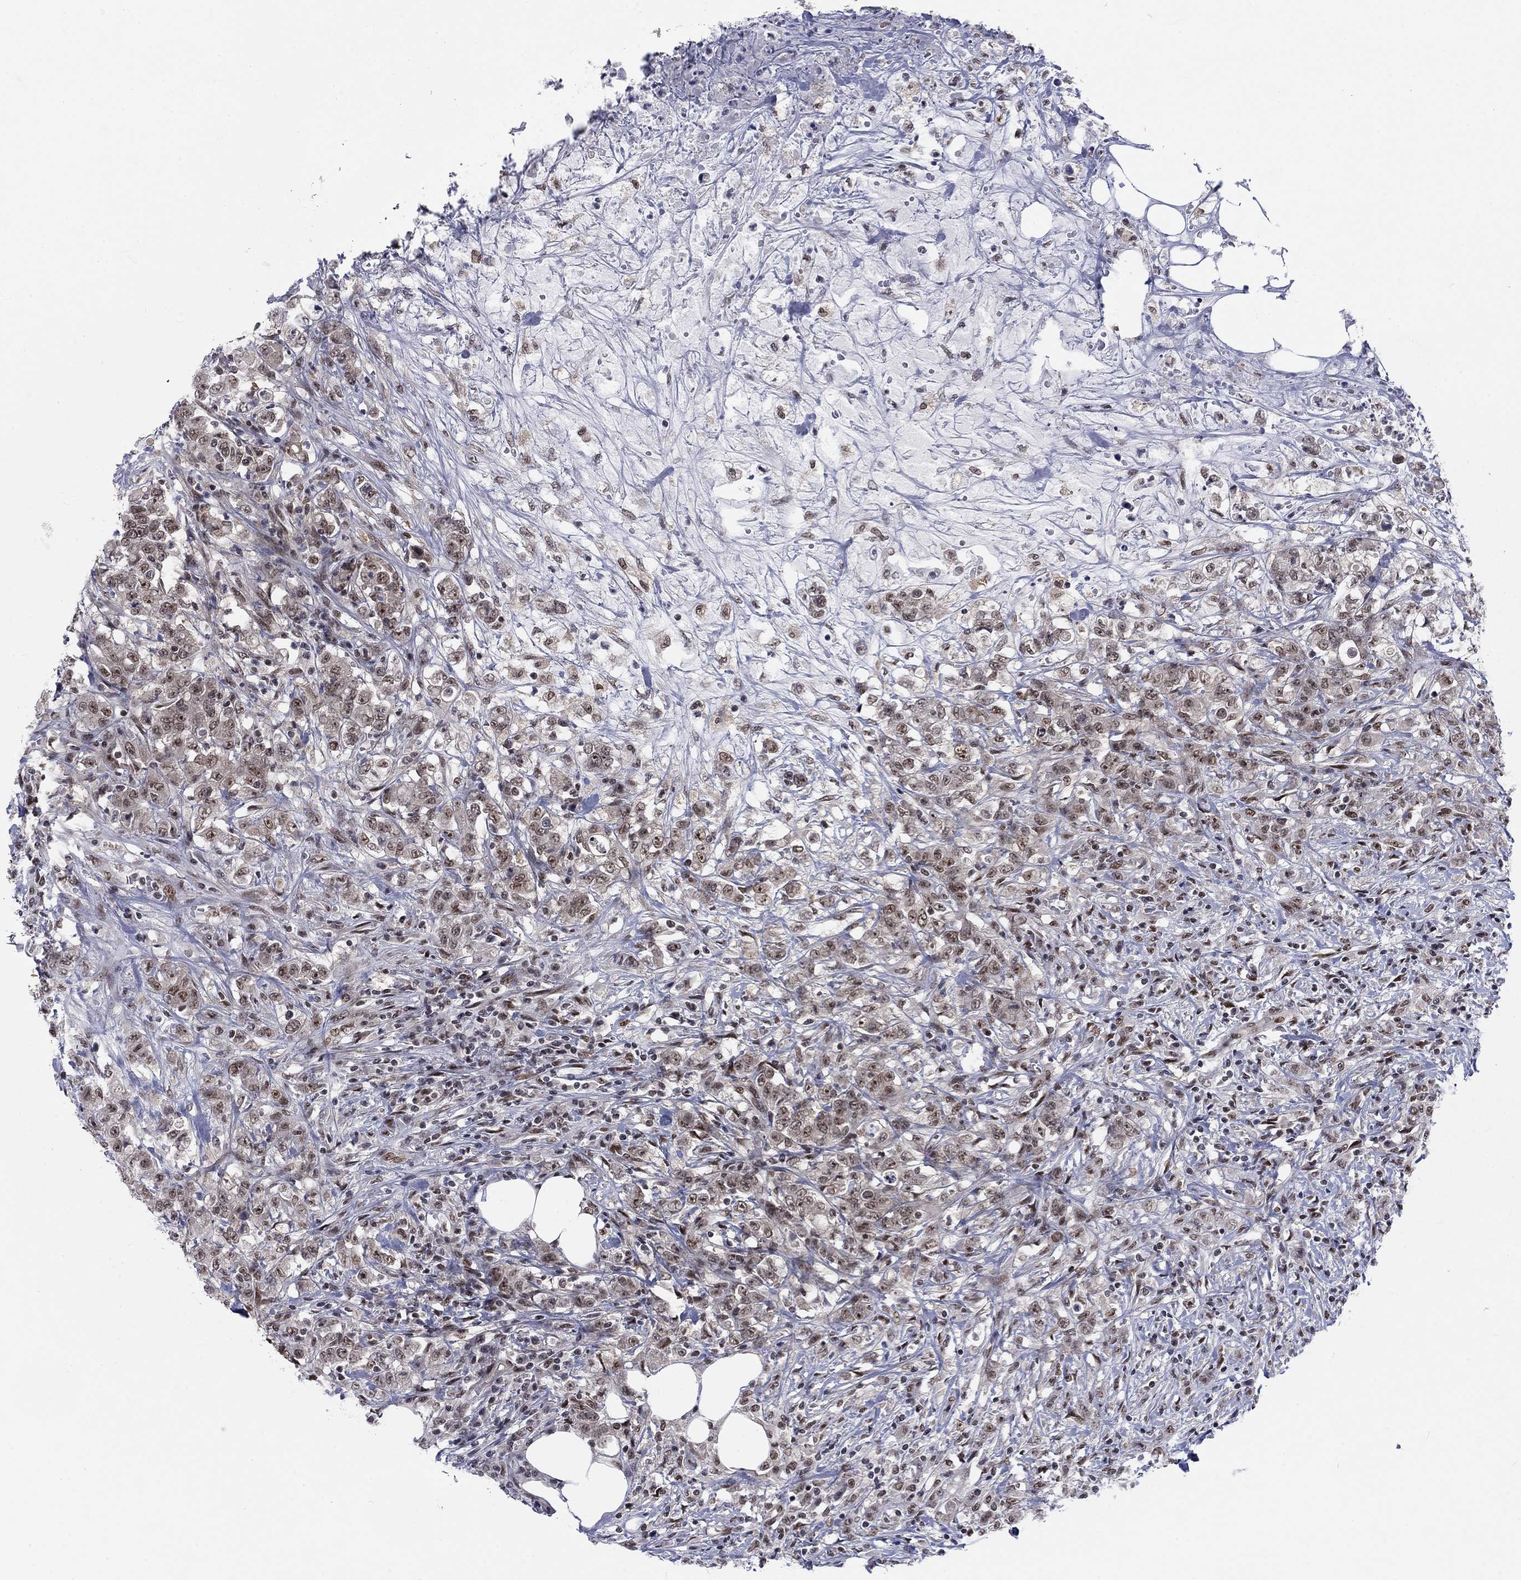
{"staining": {"intensity": "negative", "quantity": "none", "location": "none"}, "tissue": "colorectal cancer", "cell_type": "Tumor cells", "image_type": "cancer", "snomed": [{"axis": "morphology", "description": "Adenocarcinoma, NOS"}, {"axis": "topography", "description": "Colon"}], "caption": "An immunohistochemistry (IHC) micrograph of colorectal adenocarcinoma is shown. There is no staining in tumor cells of colorectal adenocarcinoma. (Immunohistochemistry, brightfield microscopy, high magnification).", "gene": "FYTTD1", "patient": {"sex": "female", "age": 48}}